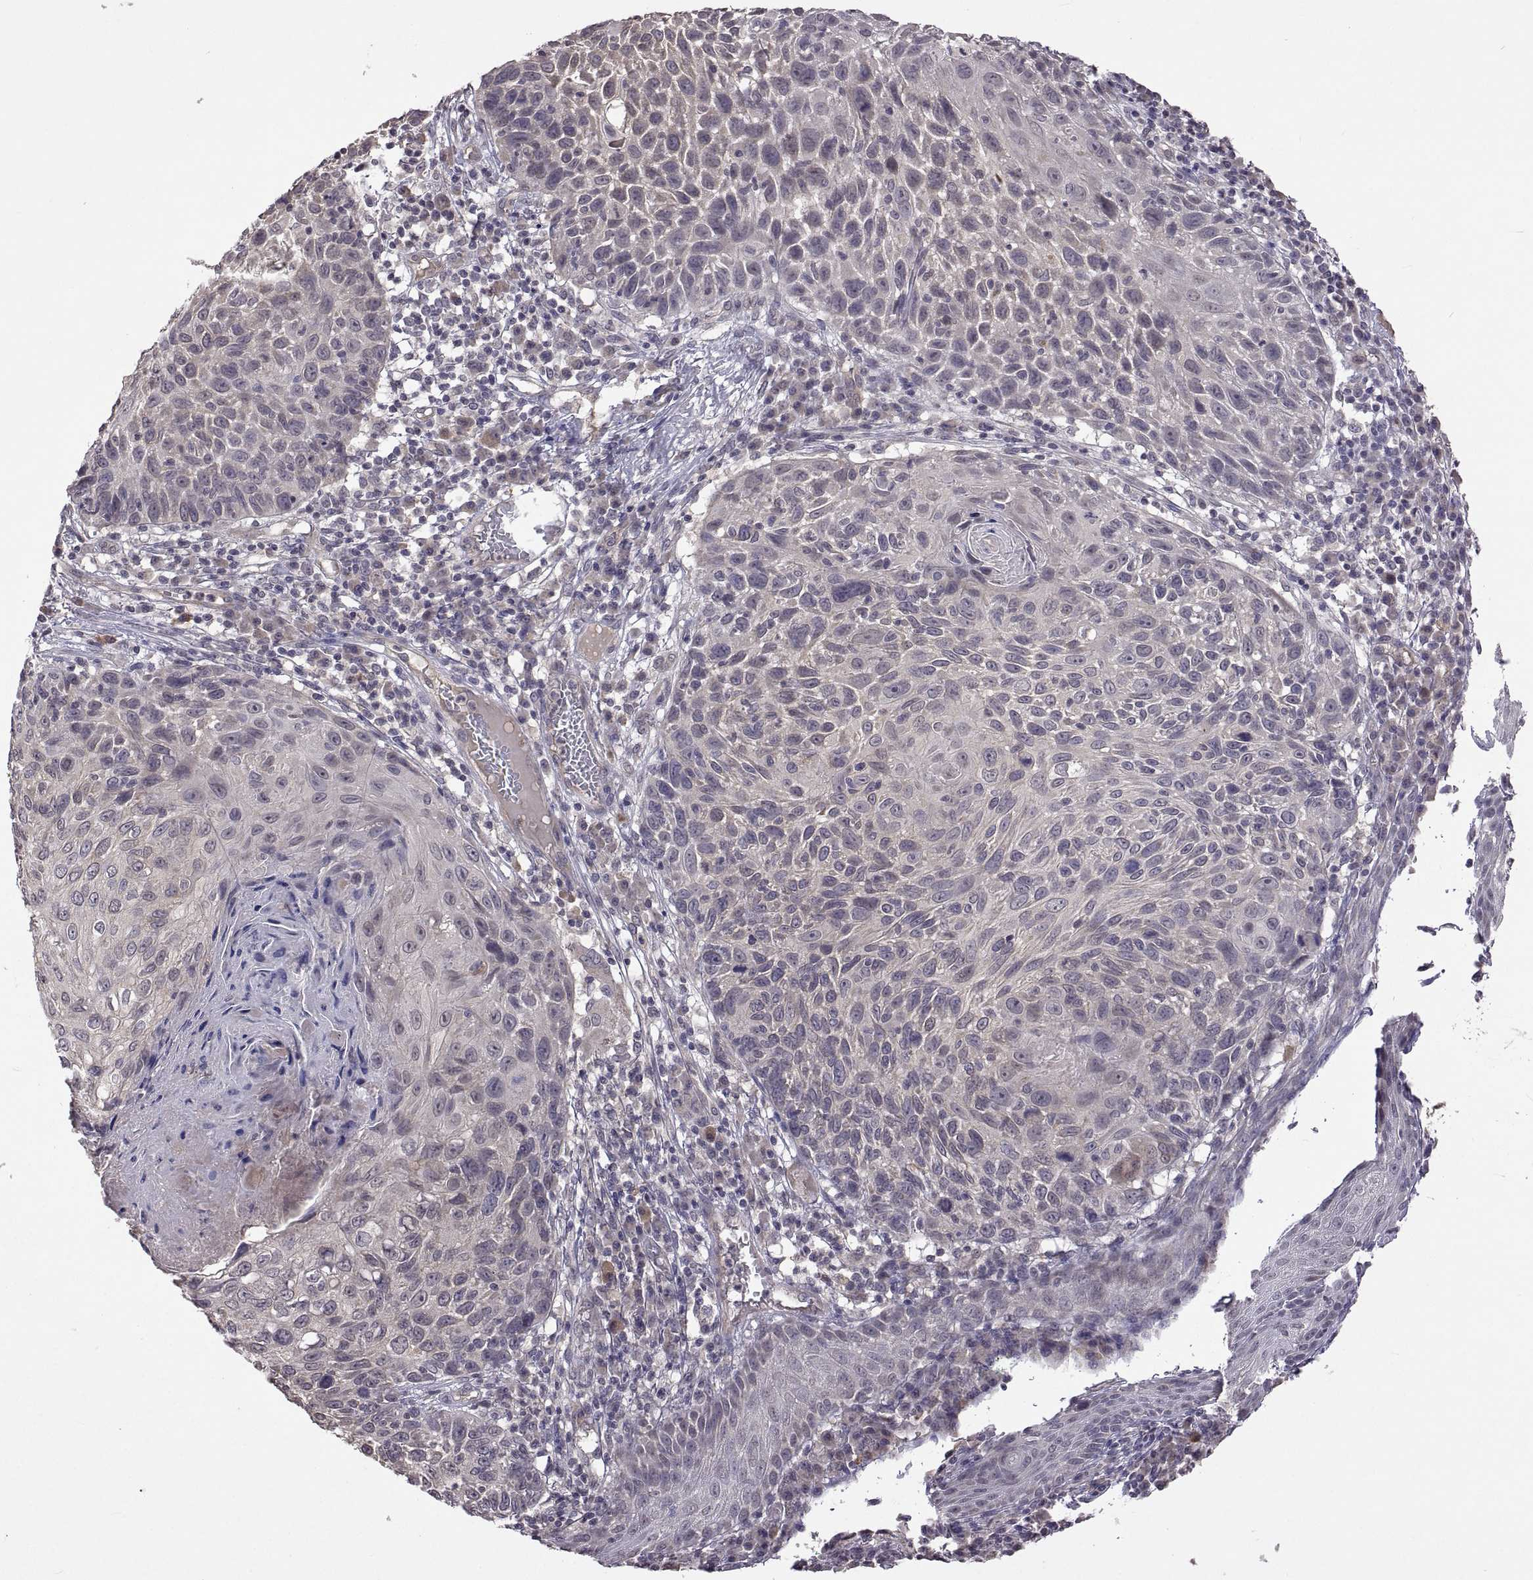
{"staining": {"intensity": "negative", "quantity": "none", "location": "none"}, "tissue": "skin cancer", "cell_type": "Tumor cells", "image_type": "cancer", "snomed": [{"axis": "morphology", "description": "Squamous cell carcinoma, NOS"}, {"axis": "topography", "description": "Skin"}], "caption": "Squamous cell carcinoma (skin) stained for a protein using immunohistochemistry displays no positivity tumor cells.", "gene": "LAMA1", "patient": {"sex": "male", "age": 92}}